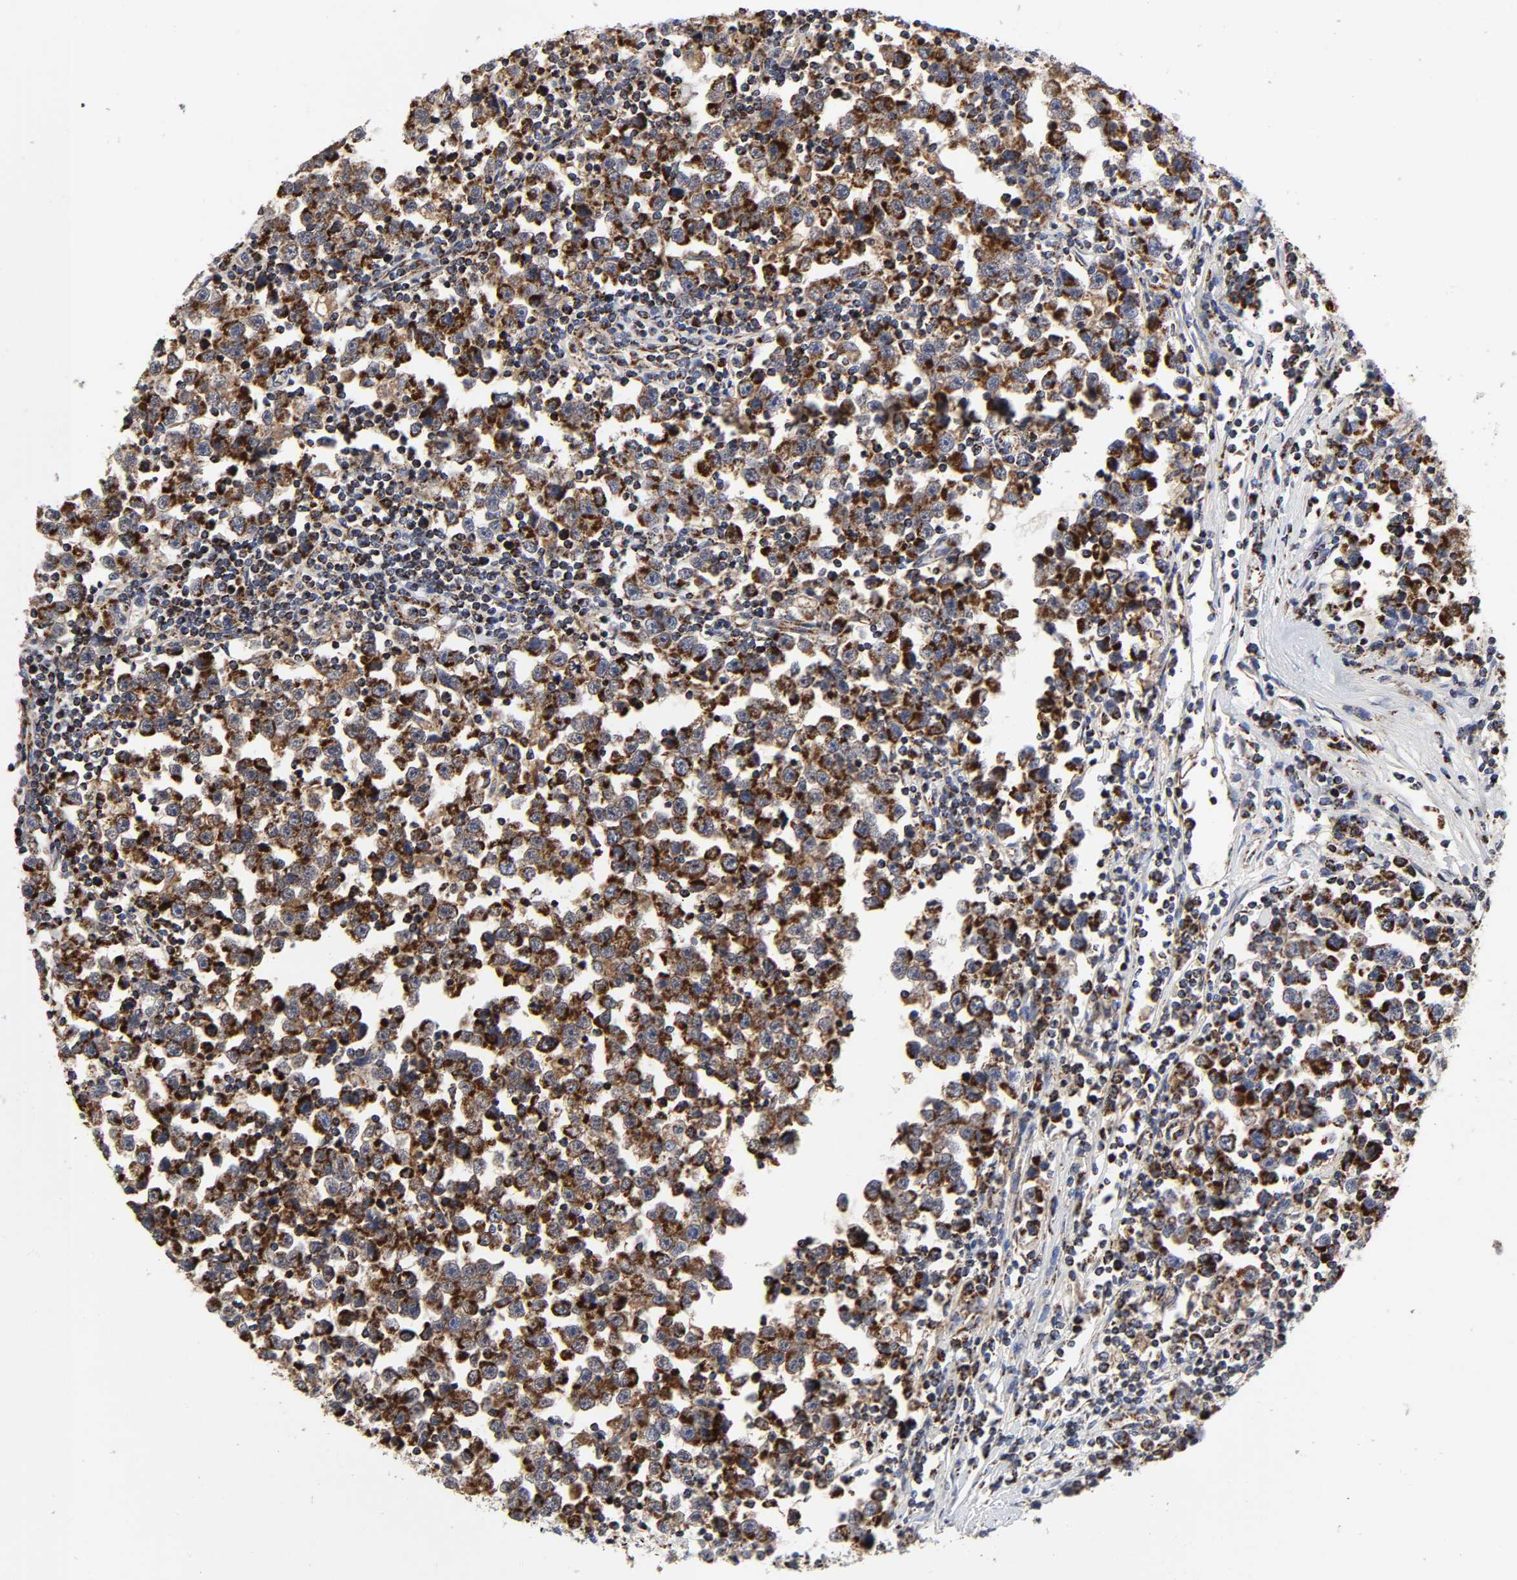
{"staining": {"intensity": "strong", "quantity": ">75%", "location": "cytoplasmic/membranous"}, "tissue": "testis cancer", "cell_type": "Tumor cells", "image_type": "cancer", "snomed": [{"axis": "morphology", "description": "Seminoma, NOS"}, {"axis": "topography", "description": "Testis"}], "caption": "Seminoma (testis) stained with a protein marker demonstrates strong staining in tumor cells.", "gene": "AOPEP", "patient": {"sex": "male", "age": 43}}